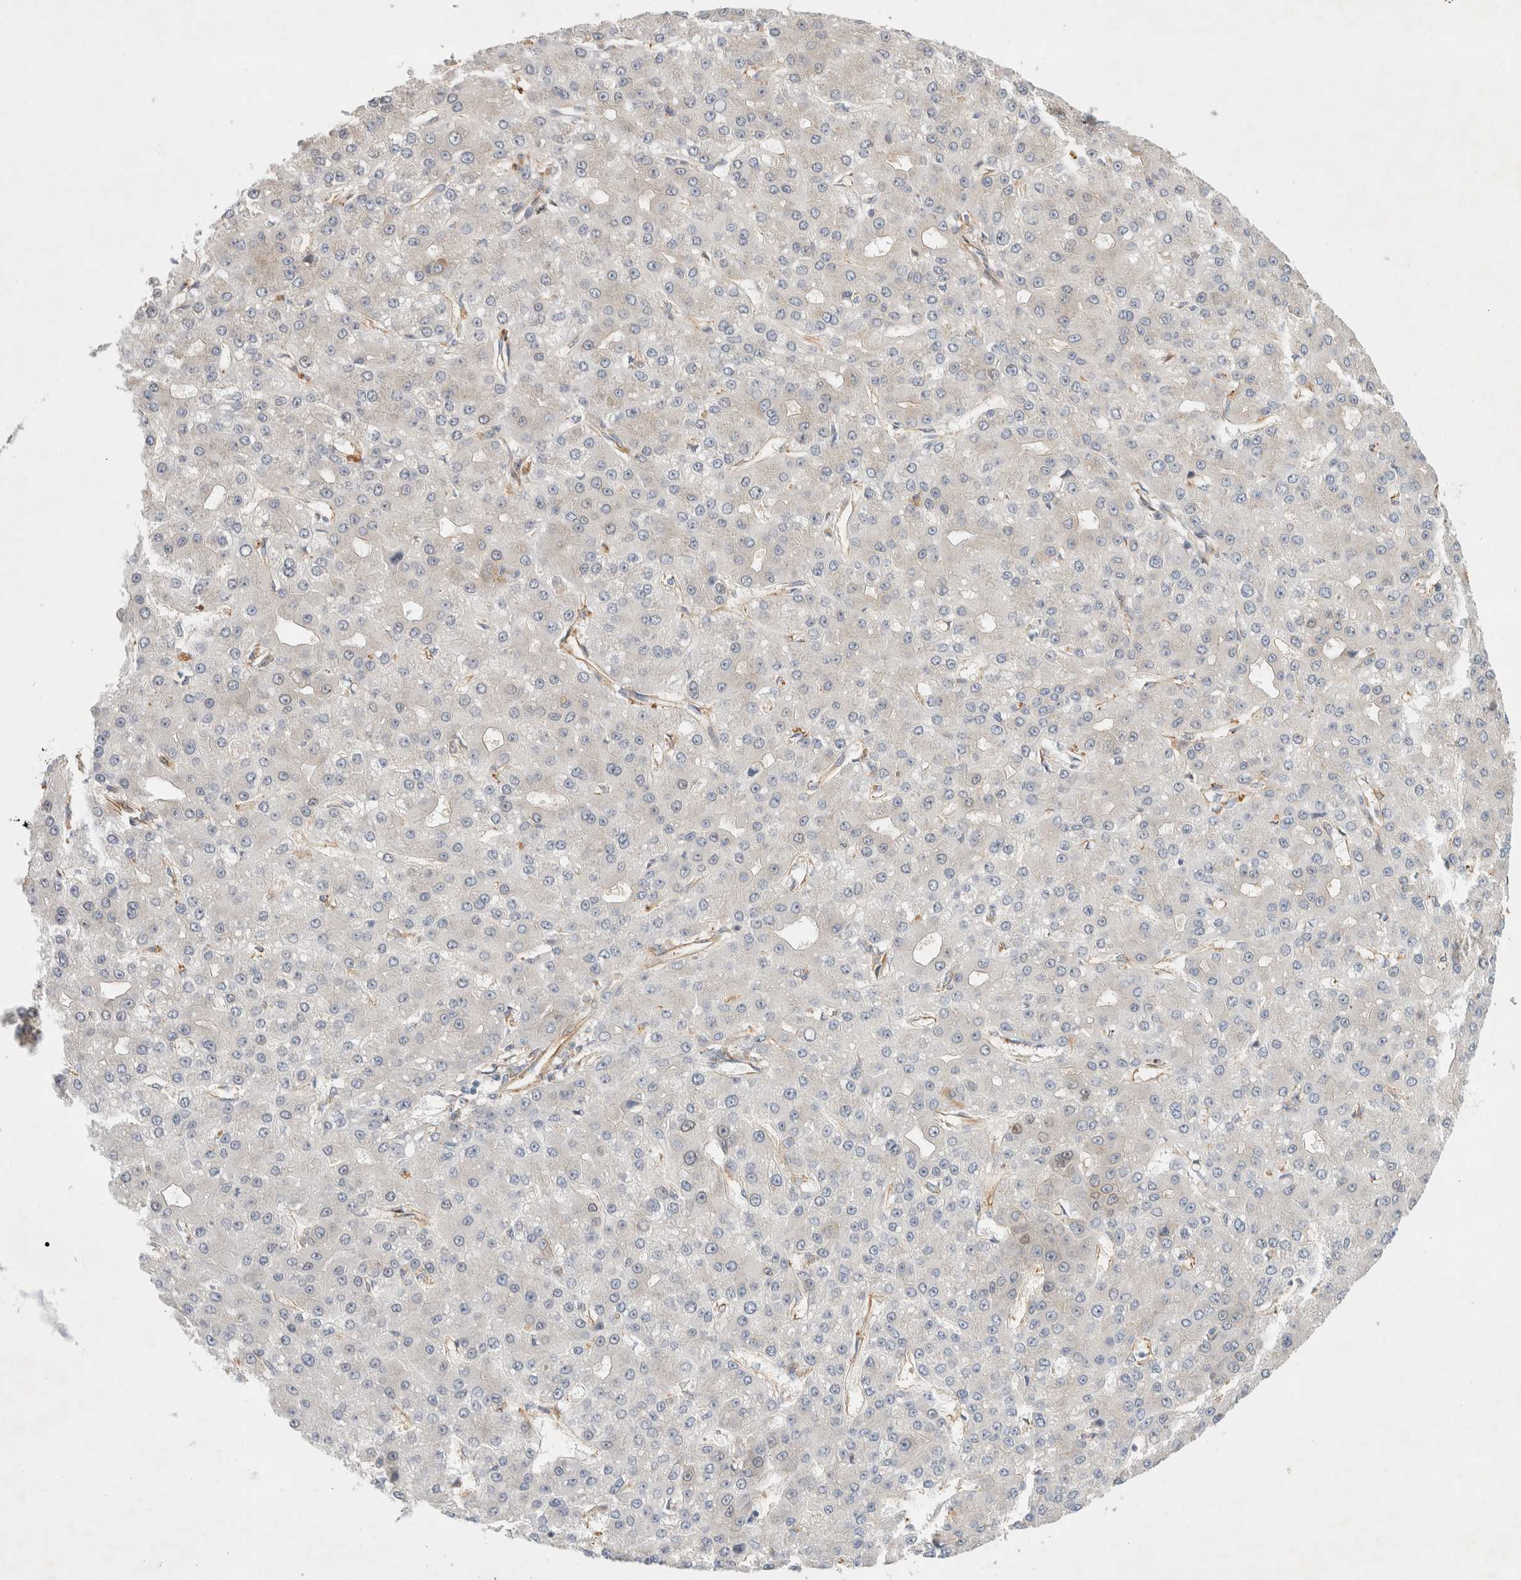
{"staining": {"intensity": "negative", "quantity": "none", "location": "none"}, "tissue": "liver cancer", "cell_type": "Tumor cells", "image_type": "cancer", "snomed": [{"axis": "morphology", "description": "Carcinoma, Hepatocellular, NOS"}, {"axis": "topography", "description": "Liver"}], "caption": "Immunohistochemical staining of liver hepatocellular carcinoma reveals no significant staining in tumor cells.", "gene": "GPR150", "patient": {"sex": "male", "age": 67}}